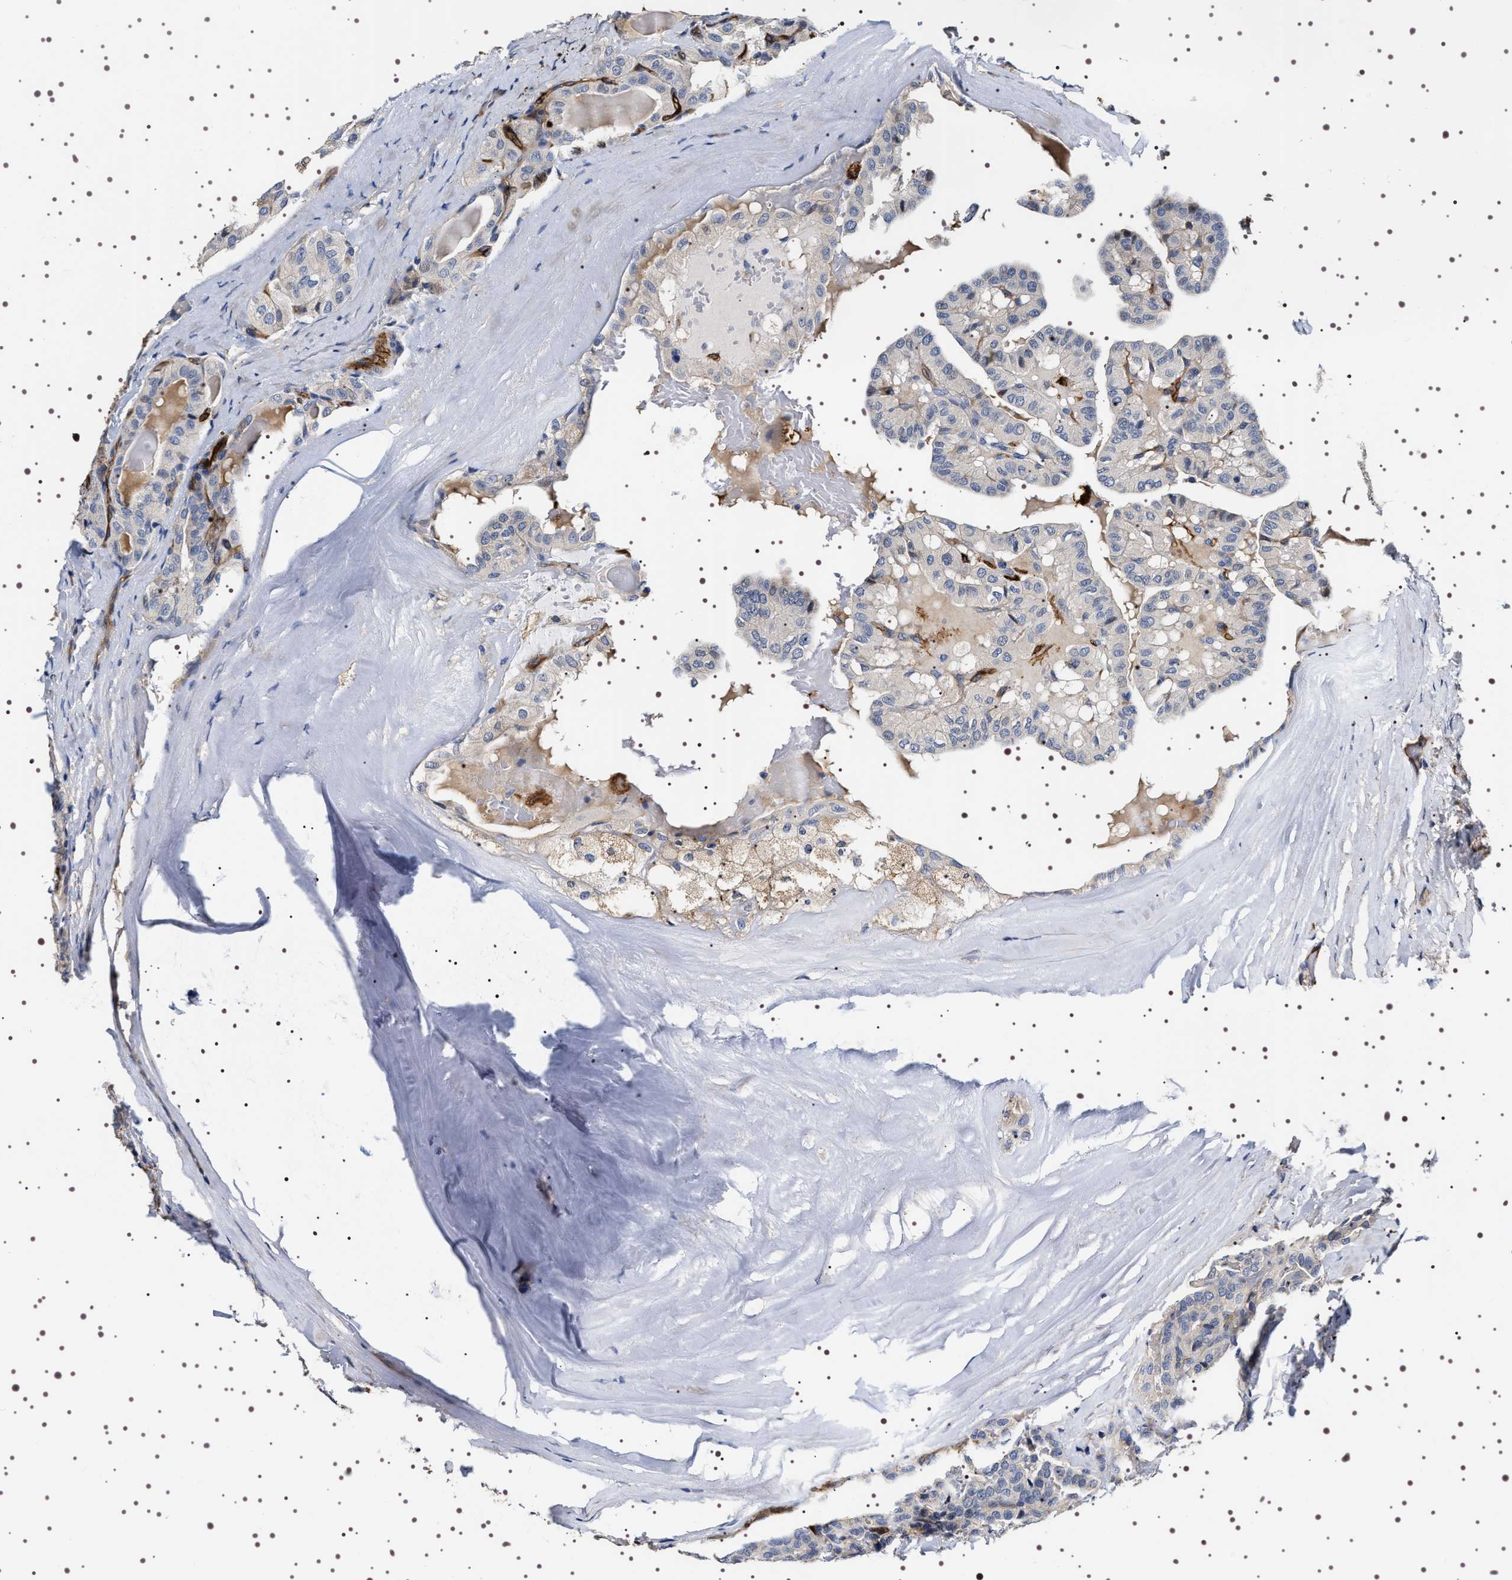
{"staining": {"intensity": "weak", "quantity": "<25%", "location": "cytoplasmic/membranous"}, "tissue": "thyroid cancer", "cell_type": "Tumor cells", "image_type": "cancer", "snomed": [{"axis": "morphology", "description": "Papillary adenocarcinoma, NOS"}, {"axis": "topography", "description": "Thyroid gland"}], "caption": "Tumor cells are negative for protein expression in human papillary adenocarcinoma (thyroid).", "gene": "ALPL", "patient": {"sex": "male", "age": 77}}